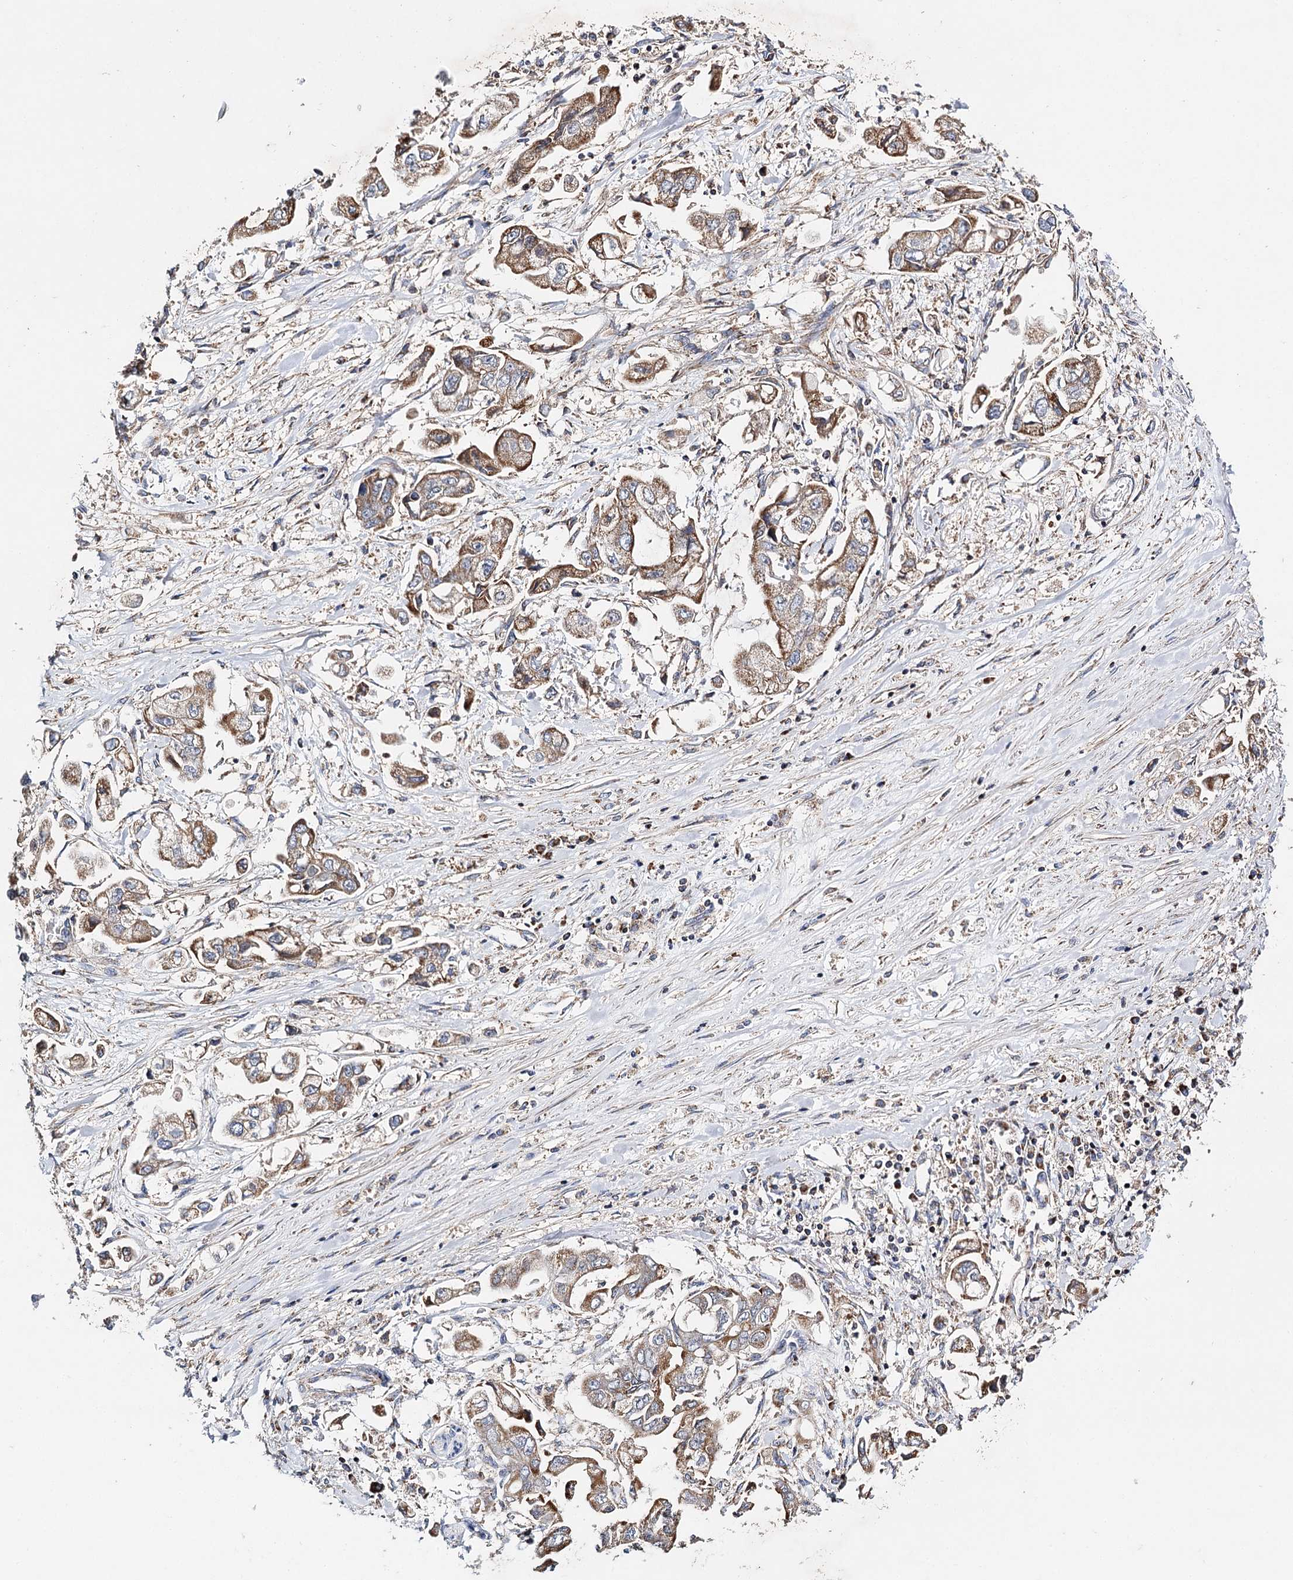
{"staining": {"intensity": "moderate", "quantity": ">75%", "location": "cytoplasmic/membranous"}, "tissue": "stomach cancer", "cell_type": "Tumor cells", "image_type": "cancer", "snomed": [{"axis": "morphology", "description": "Adenocarcinoma, NOS"}, {"axis": "topography", "description": "Stomach"}], "caption": "This image reveals immunohistochemistry (IHC) staining of human stomach cancer, with medium moderate cytoplasmic/membranous positivity in about >75% of tumor cells.", "gene": "CFAP46", "patient": {"sex": "male", "age": 62}}